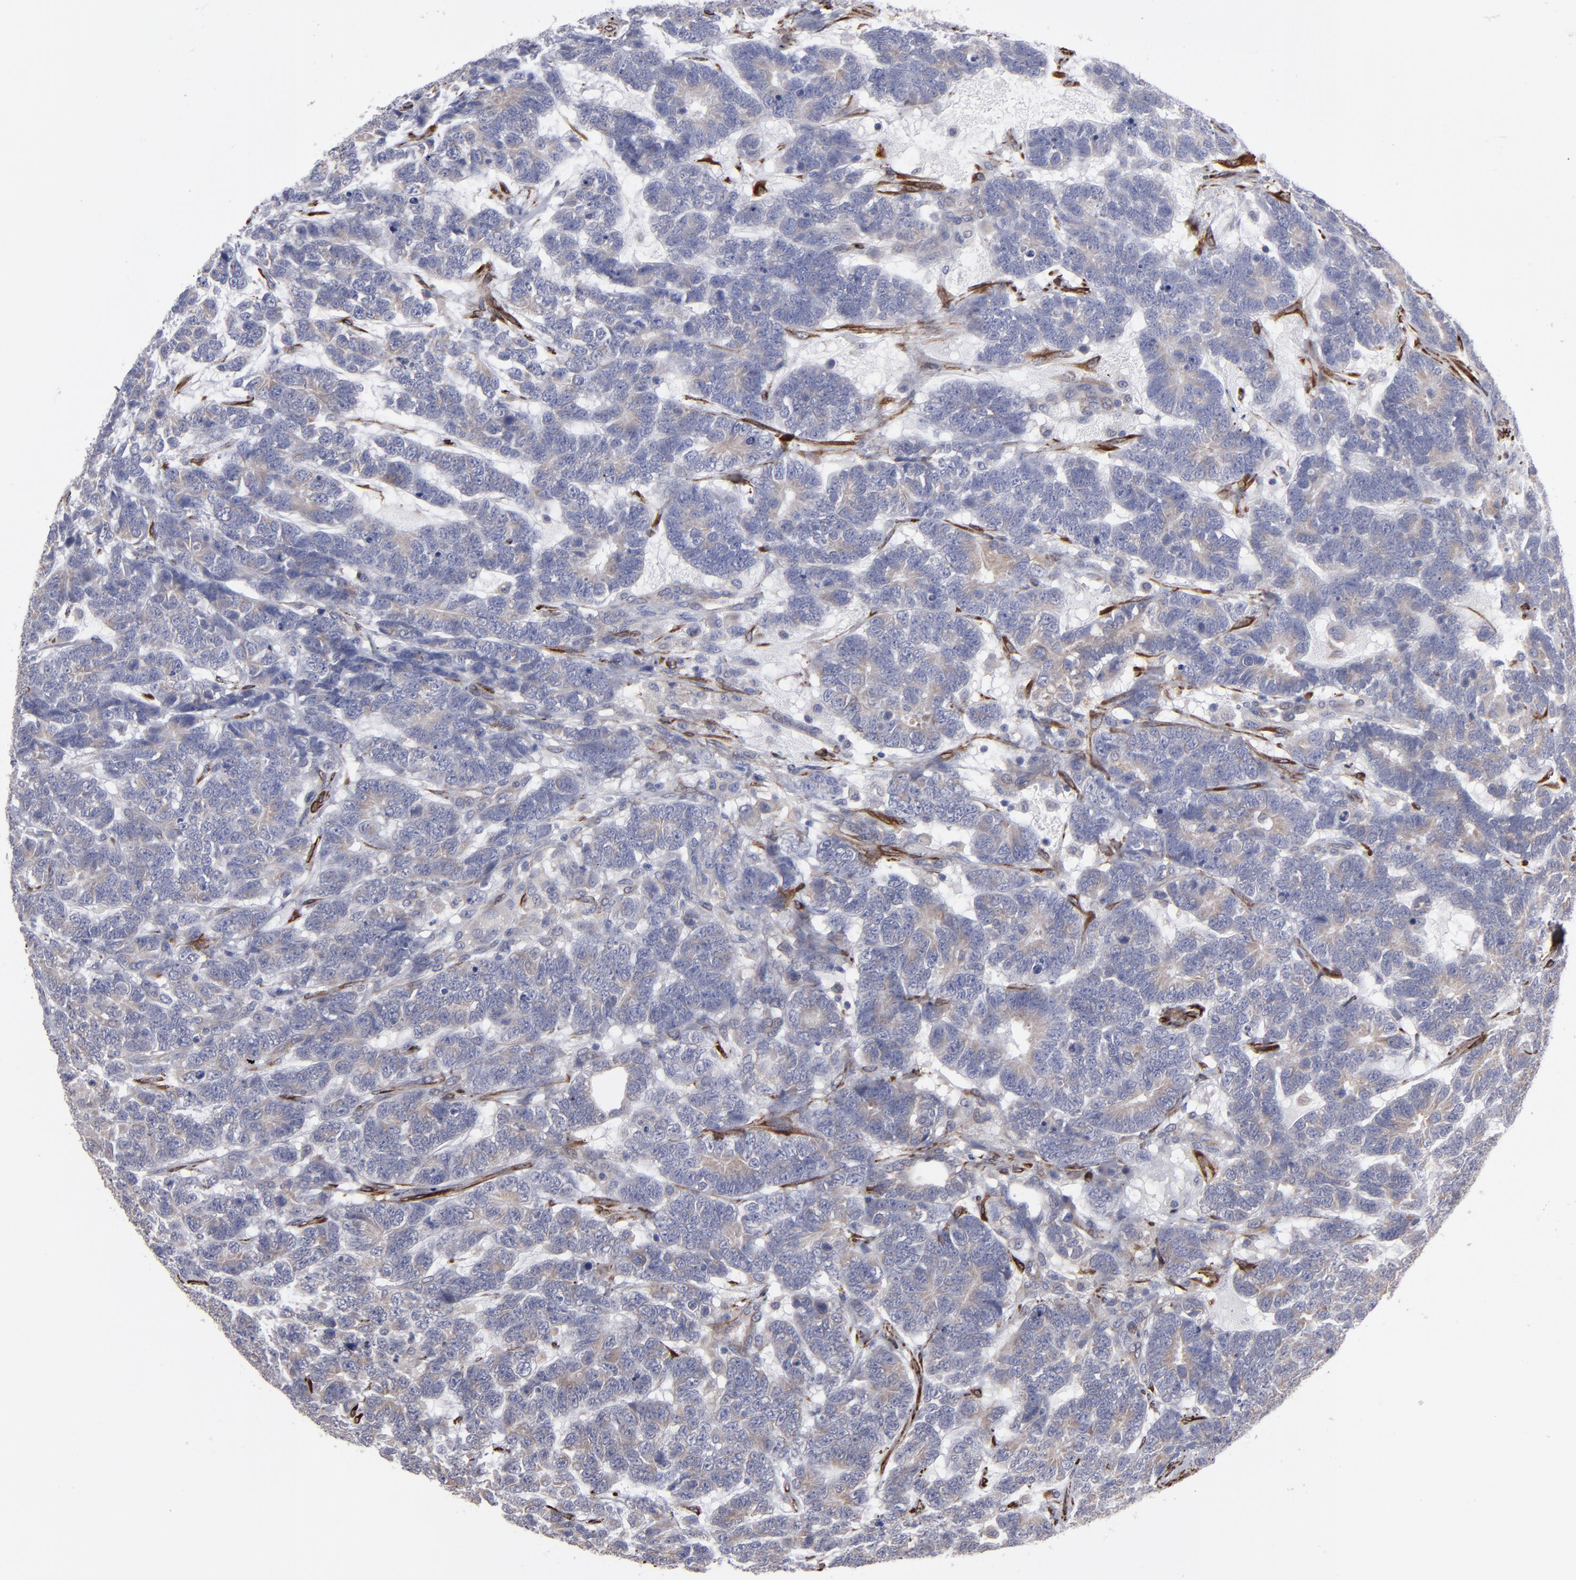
{"staining": {"intensity": "weak", "quantity": "25%-75%", "location": "cytoplasmic/membranous"}, "tissue": "testis cancer", "cell_type": "Tumor cells", "image_type": "cancer", "snomed": [{"axis": "morphology", "description": "Carcinoma, Embryonal, NOS"}, {"axis": "topography", "description": "Testis"}], "caption": "This is an image of immunohistochemistry staining of testis embryonal carcinoma, which shows weak staining in the cytoplasmic/membranous of tumor cells.", "gene": "SLMAP", "patient": {"sex": "male", "age": 26}}